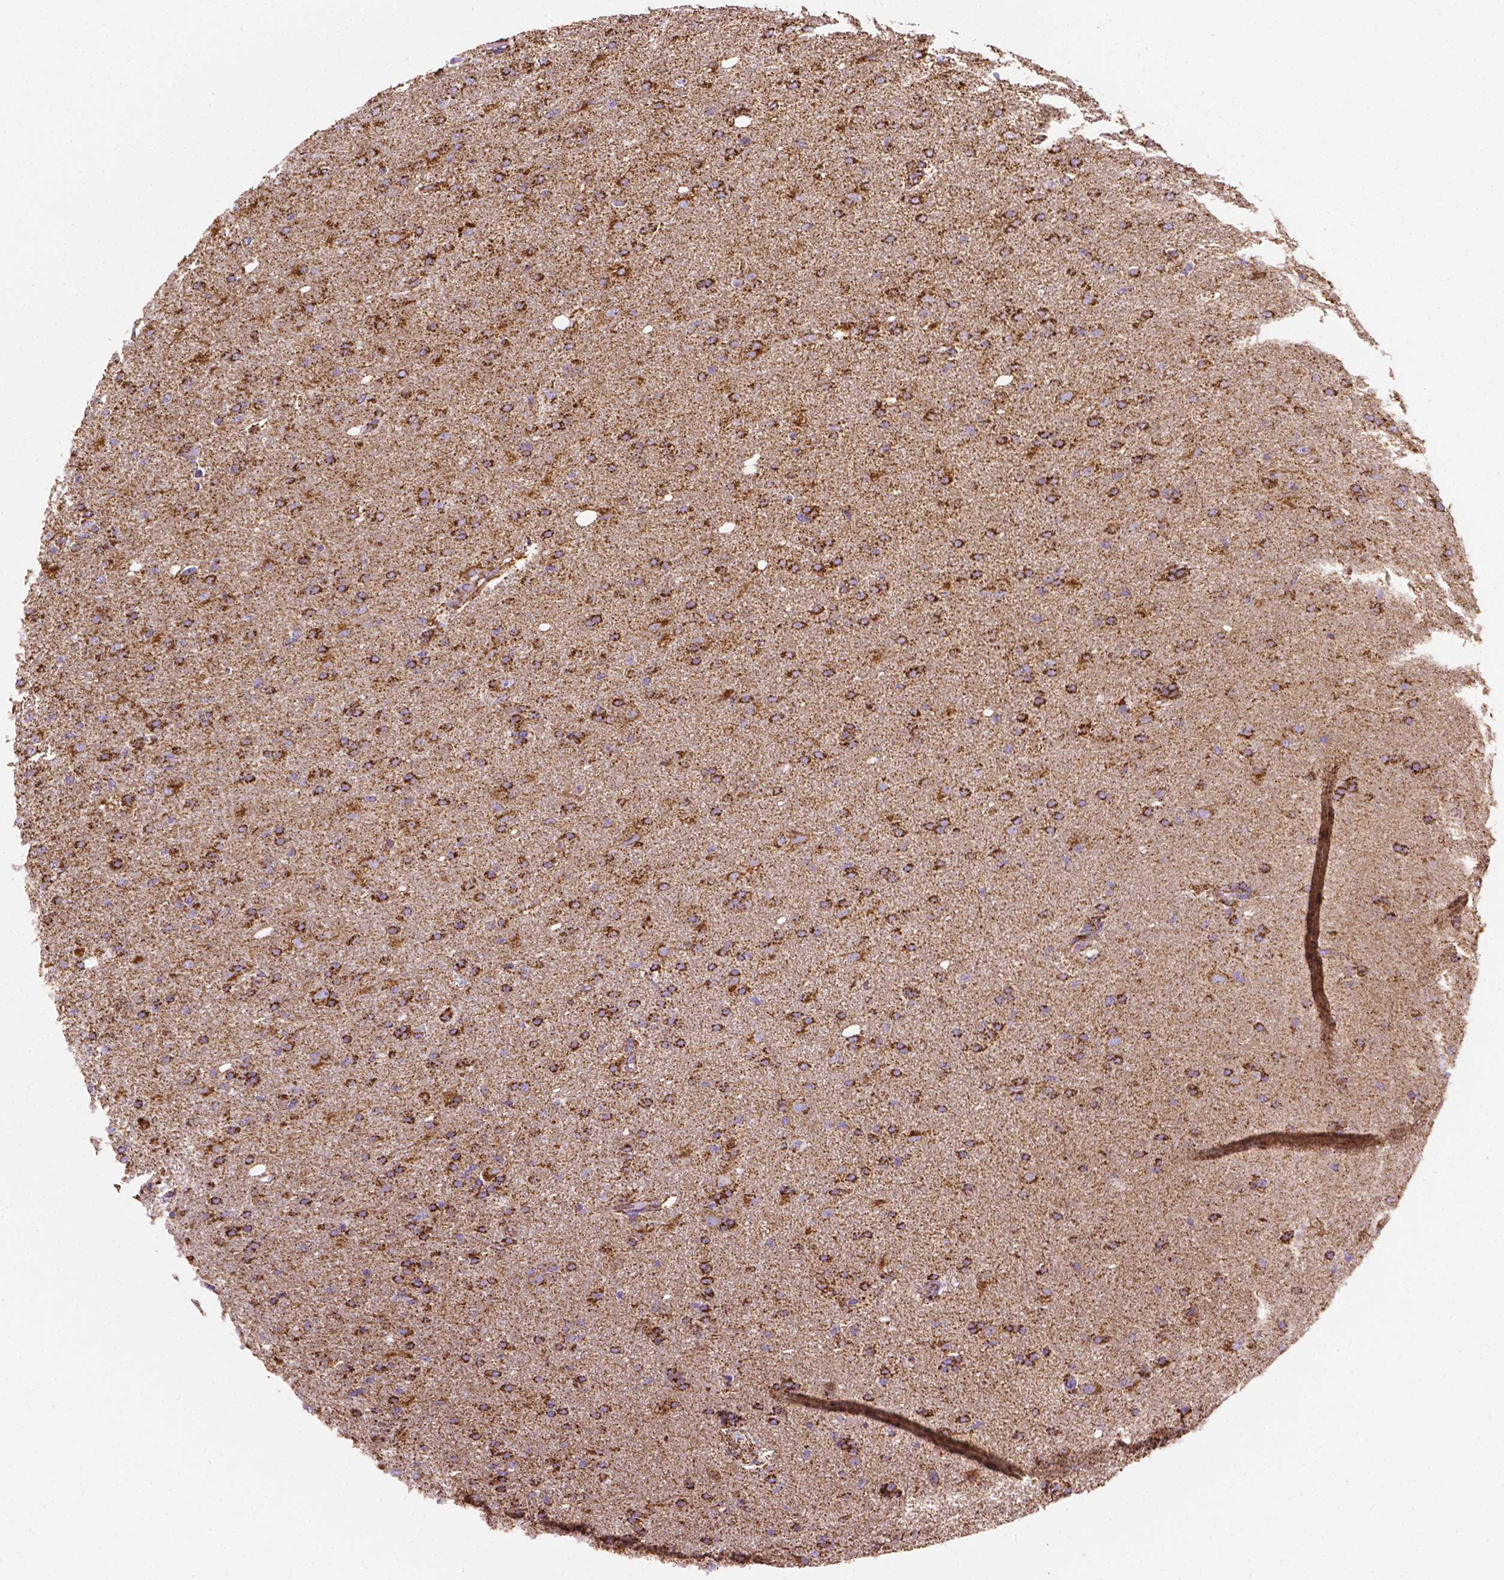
{"staining": {"intensity": "strong", "quantity": "25%-75%", "location": "cytoplasmic/membranous"}, "tissue": "glioma", "cell_type": "Tumor cells", "image_type": "cancer", "snomed": [{"axis": "morphology", "description": "Glioma, malignant, High grade"}, {"axis": "topography", "description": "Cerebral cortex"}], "caption": "This is an image of IHC staining of glioma, which shows strong positivity in the cytoplasmic/membranous of tumor cells.", "gene": "RMDN3", "patient": {"sex": "male", "age": 70}}